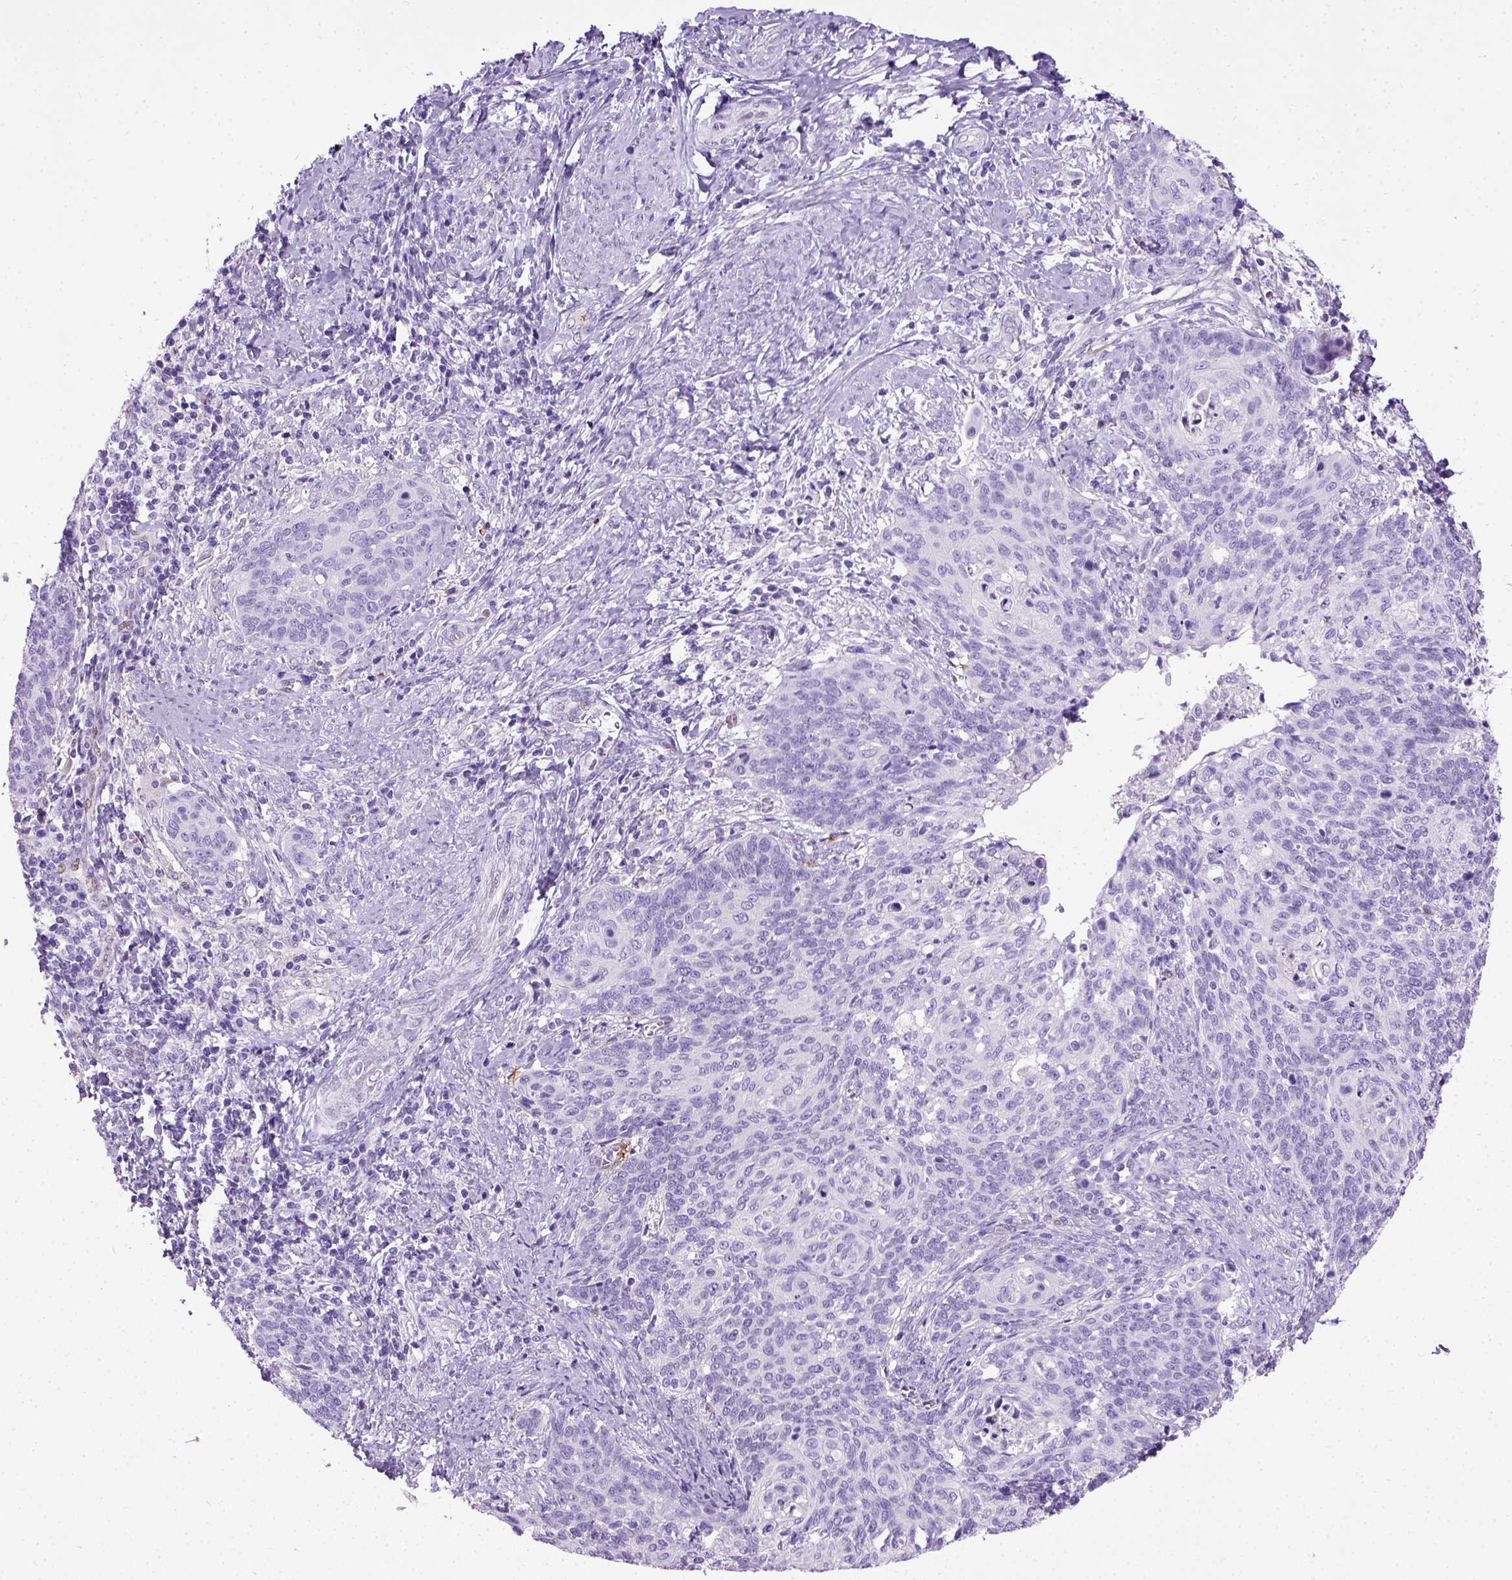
{"staining": {"intensity": "negative", "quantity": "none", "location": "none"}, "tissue": "cervical cancer", "cell_type": "Tumor cells", "image_type": "cancer", "snomed": [{"axis": "morphology", "description": "Normal tissue, NOS"}, {"axis": "morphology", "description": "Squamous cell carcinoma, NOS"}, {"axis": "topography", "description": "Cervix"}], "caption": "The micrograph displays no significant positivity in tumor cells of cervical cancer (squamous cell carcinoma).", "gene": "ADAMTS8", "patient": {"sex": "female", "age": 39}}